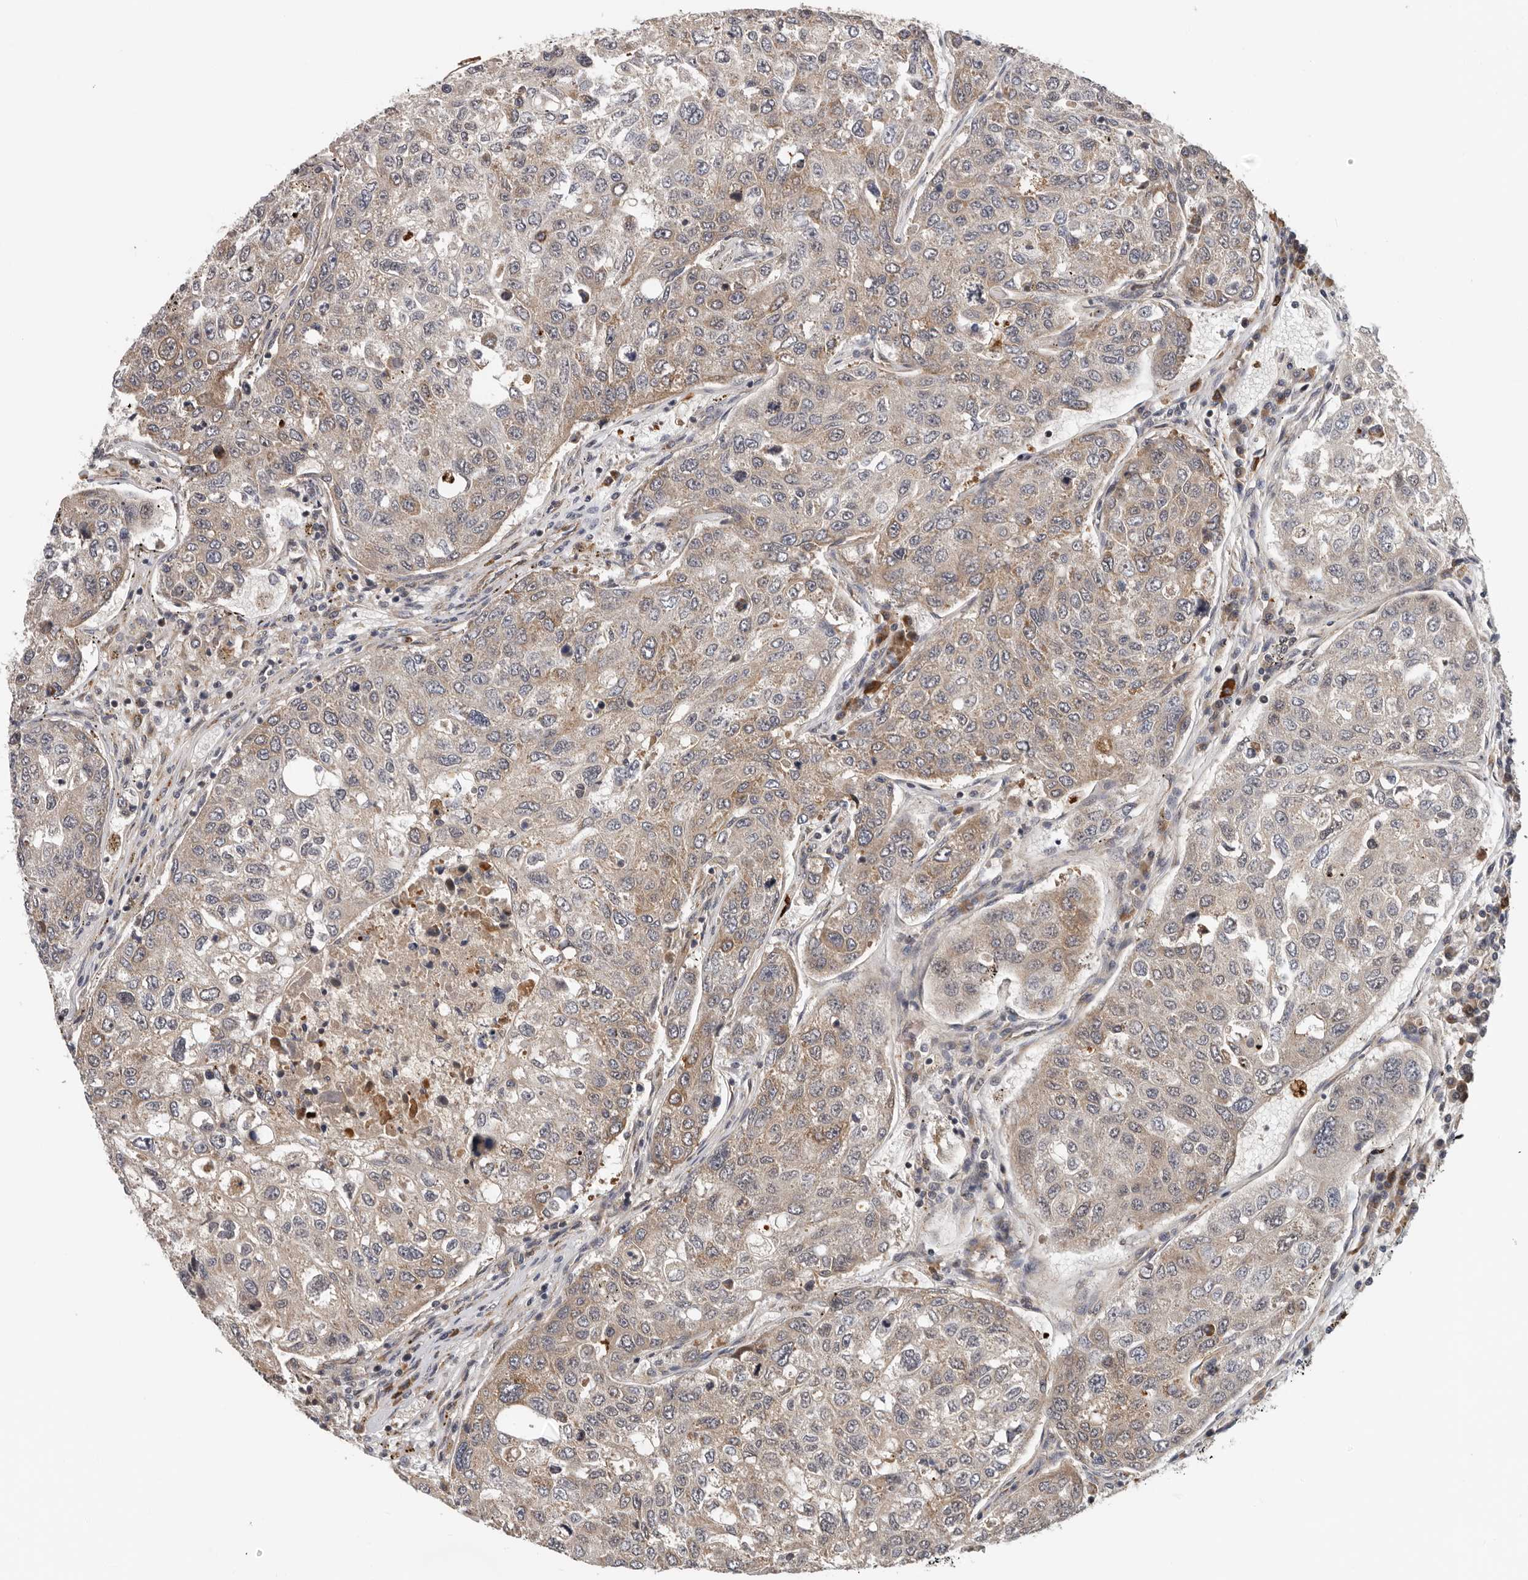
{"staining": {"intensity": "weak", "quantity": ">75%", "location": "cytoplasmic/membranous"}, "tissue": "urothelial cancer", "cell_type": "Tumor cells", "image_type": "cancer", "snomed": [{"axis": "morphology", "description": "Urothelial carcinoma, High grade"}, {"axis": "topography", "description": "Lymph node"}, {"axis": "topography", "description": "Urinary bladder"}], "caption": "Immunohistochemical staining of human urothelial cancer shows low levels of weak cytoplasmic/membranous expression in approximately >75% of tumor cells.", "gene": "RNF157", "patient": {"sex": "male", "age": 51}}